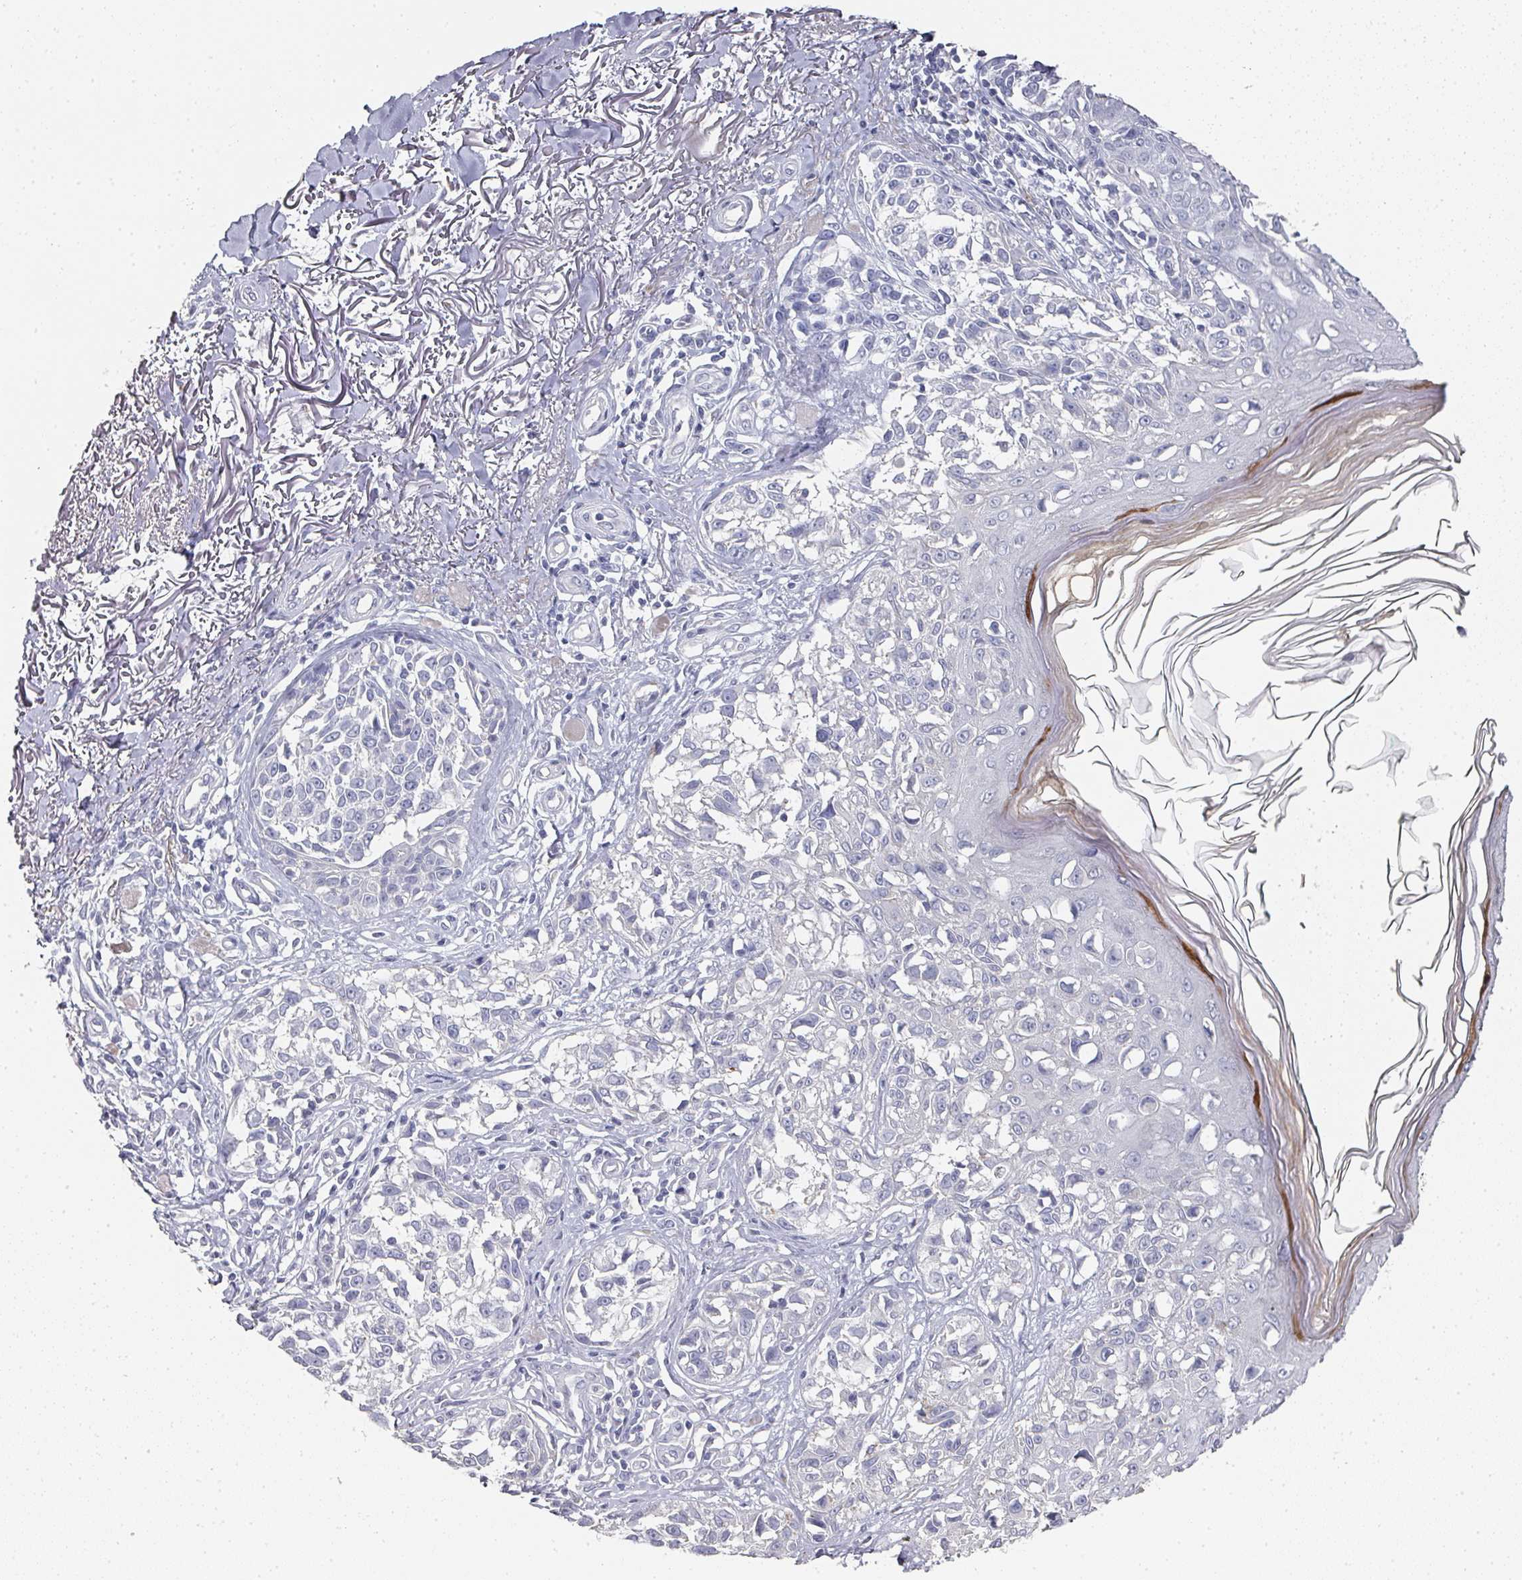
{"staining": {"intensity": "negative", "quantity": "none", "location": "none"}, "tissue": "melanoma", "cell_type": "Tumor cells", "image_type": "cancer", "snomed": [{"axis": "morphology", "description": "Malignant melanoma, NOS"}, {"axis": "topography", "description": "Skin"}], "caption": "There is no significant staining in tumor cells of melanoma.", "gene": "CAMP", "patient": {"sex": "male", "age": 73}}